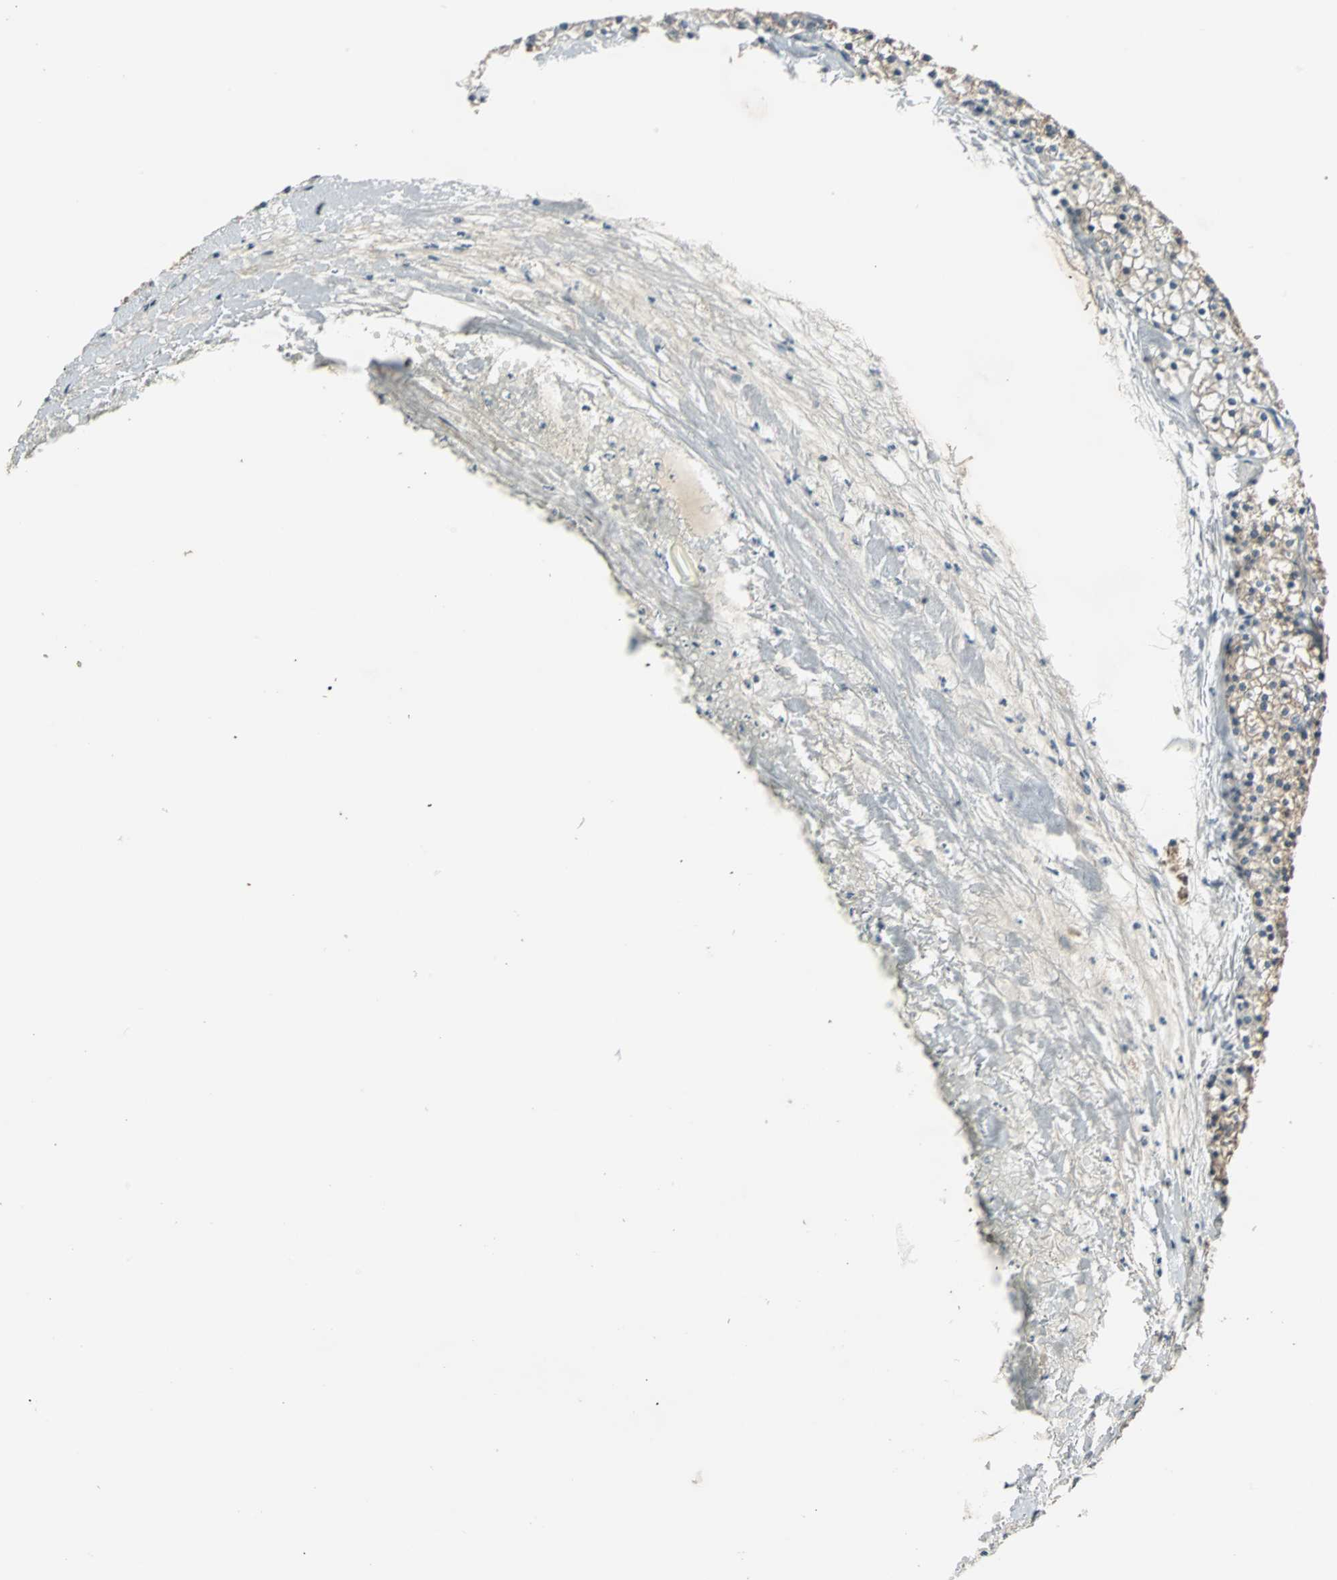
{"staining": {"intensity": "moderate", "quantity": ">75%", "location": "cytoplasmic/membranous"}, "tissue": "parathyroid gland", "cell_type": "Glandular cells", "image_type": "normal", "snomed": [{"axis": "morphology", "description": "Normal tissue, NOS"}, {"axis": "topography", "description": "Parathyroid gland"}], "caption": "Protein staining of unremarkable parathyroid gland shows moderate cytoplasmic/membranous positivity in approximately >75% of glandular cells. (DAB IHC, brown staining for protein, blue staining for nuclei).", "gene": "ZNF44", "patient": {"sex": "female", "age": 63}}